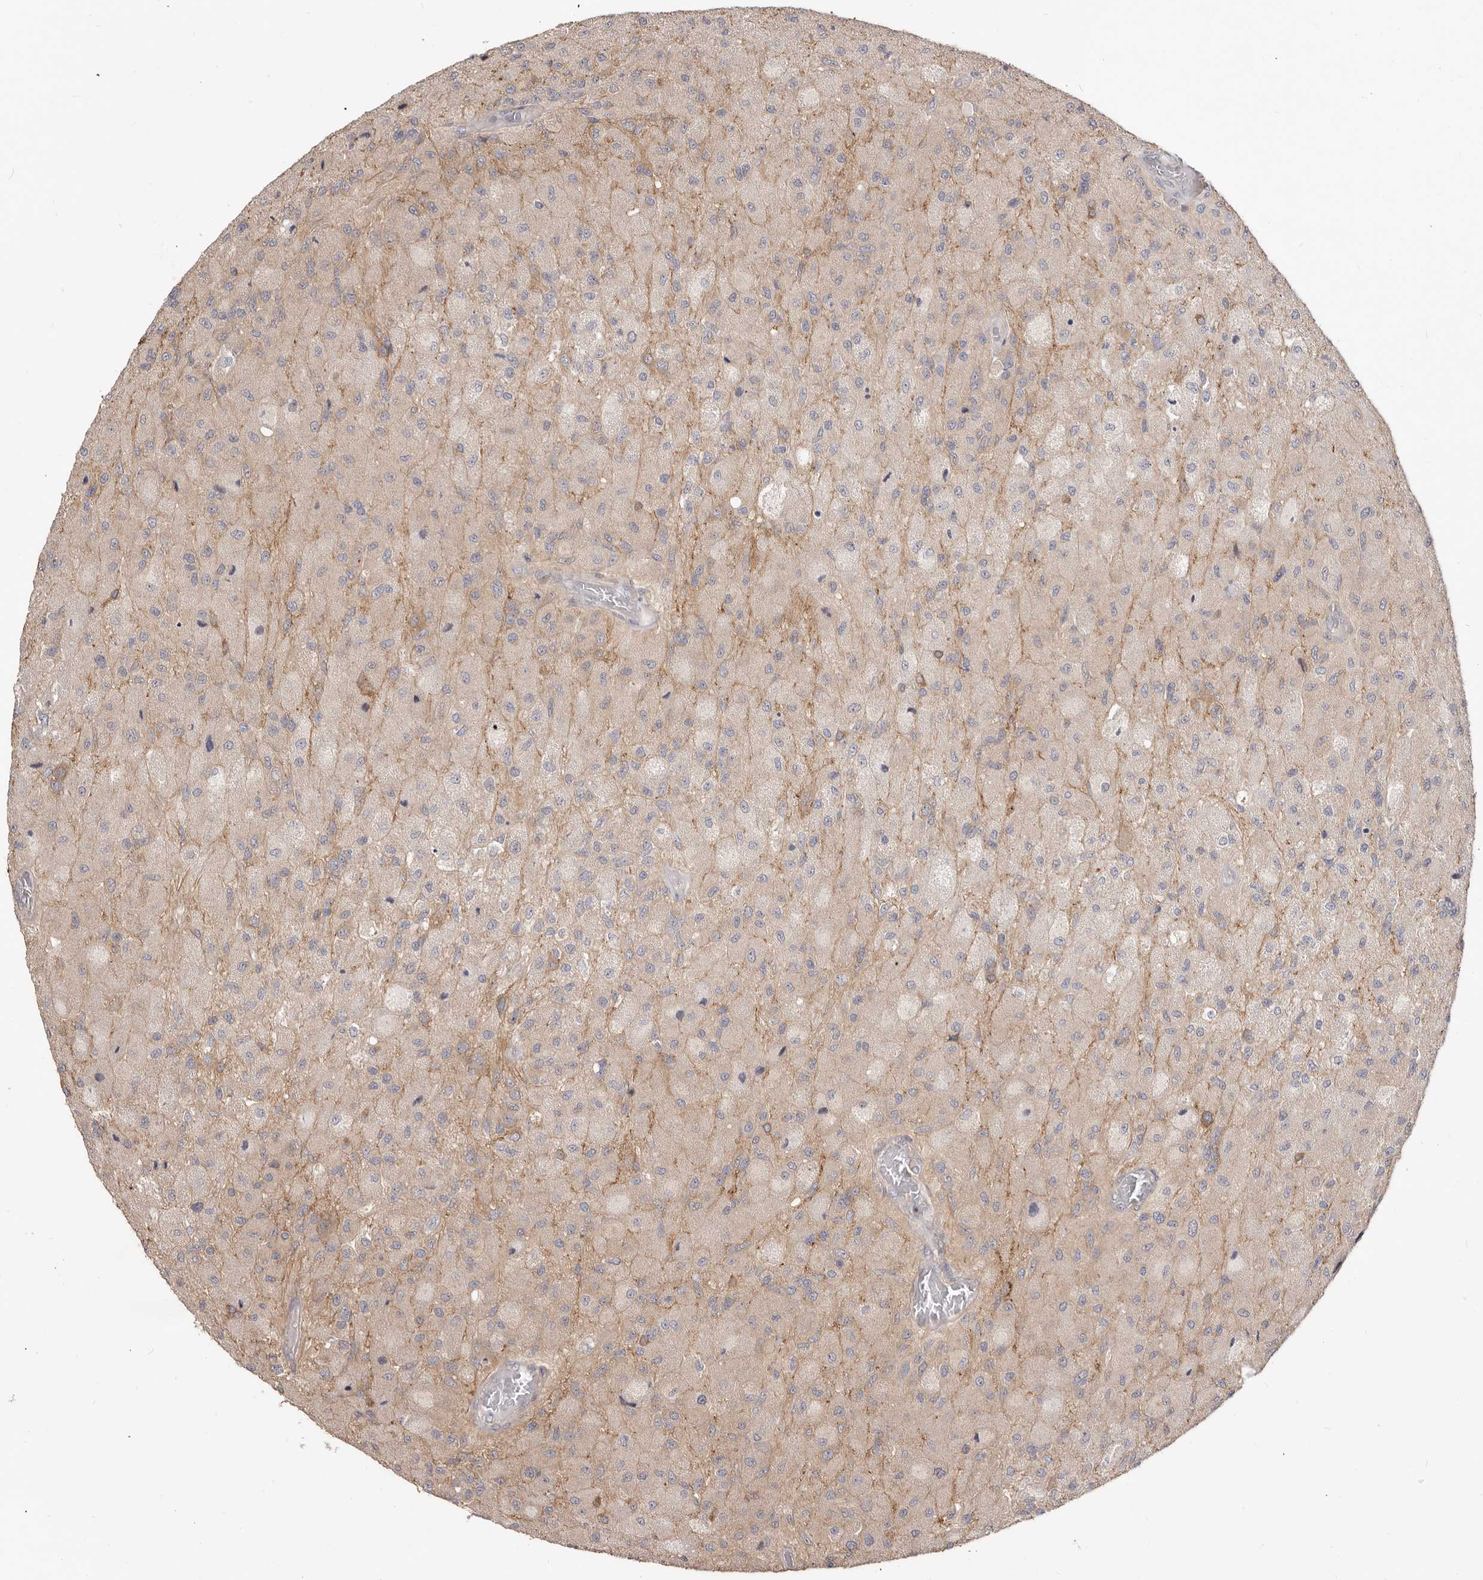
{"staining": {"intensity": "negative", "quantity": "none", "location": "none"}, "tissue": "glioma", "cell_type": "Tumor cells", "image_type": "cancer", "snomed": [{"axis": "morphology", "description": "Normal tissue, NOS"}, {"axis": "morphology", "description": "Glioma, malignant, High grade"}, {"axis": "topography", "description": "Cerebral cortex"}], "caption": "This is a image of immunohistochemistry staining of glioma, which shows no positivity in tumor cells.", "gene": "GPATCH4", "patient": {"sex": "male", "age": 77}}